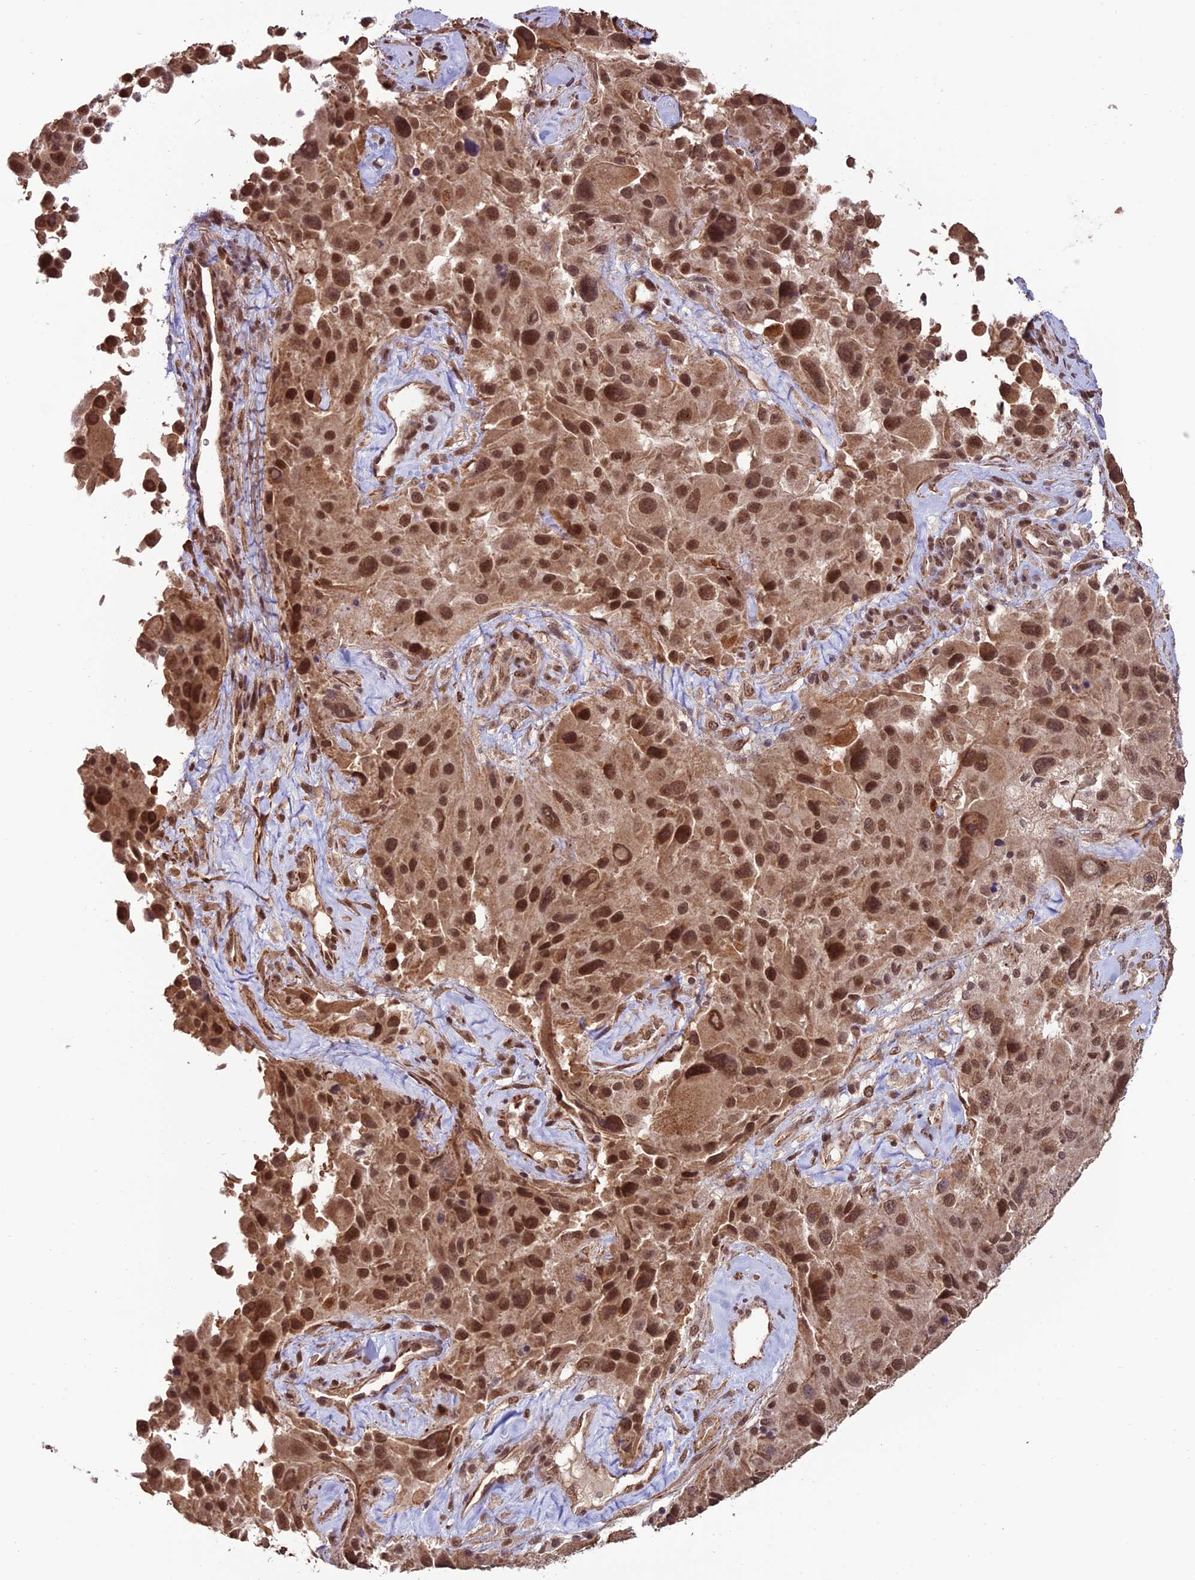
{"staining": {"intensity": "moderate", "quantity": ">75%", "location": "nuclear"}, "tissue": "melanoma", "cell_type": "Tumor cells", "image_type": "cancer", "snomed": [{"axis": "morphology", "description": "Malignant melanoma, Metastatic site"}, {"axis": "topography", "description": "Lymph node"}], "caption": "Human malignant melanoma (metastatic site) stained with a protein marker displays moderate staining in tumor cells.", "gene": "CABIN1", "patient": {"sex": "male", "age": 62}}